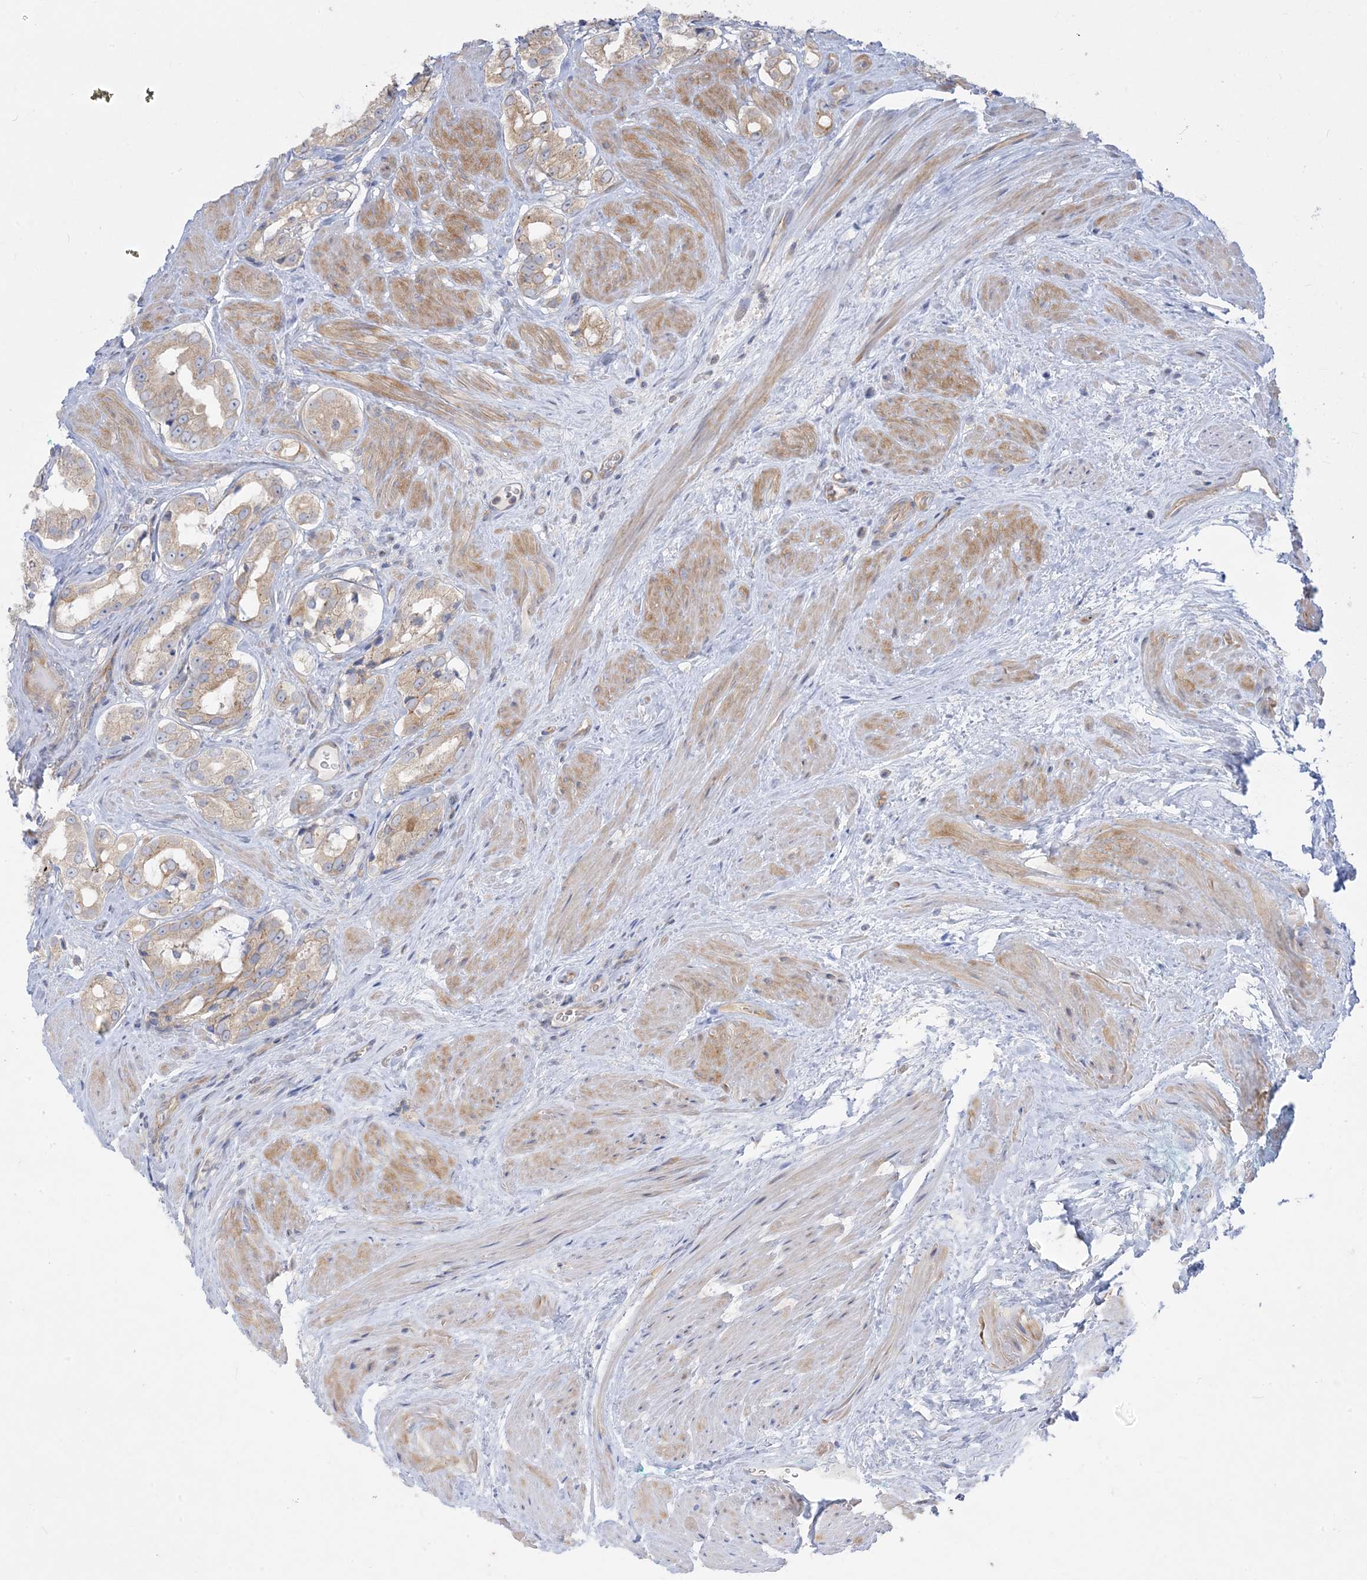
{"staining": {"intensity": "weak", "quantity": "25%-75%", "location": "cytoplasmic/membranous"}, "tissue": "prostate cancer", "cell_type": "Tumor cells", "image_type": "cancer", "snomed": [{"axis": "morphology", "description": "Adenocarcinoma, Low grade"}, {"axis": "topography", "description": "Prostate"}], "caption": "Immunohistochemistry (IHC) image of neoplastic tissue: human prostate cancer (low-grade adenocarcinoma) stained using immunohistochemistry demonstrates low levels of weak protein expression localized specifically in the cytoplasmic/membranous of tumor cells, appearing as a cytoplasmic/membranous brown color.", "gene": "ARHGEF9", "patient": {"sex": "male", "age": 54}}